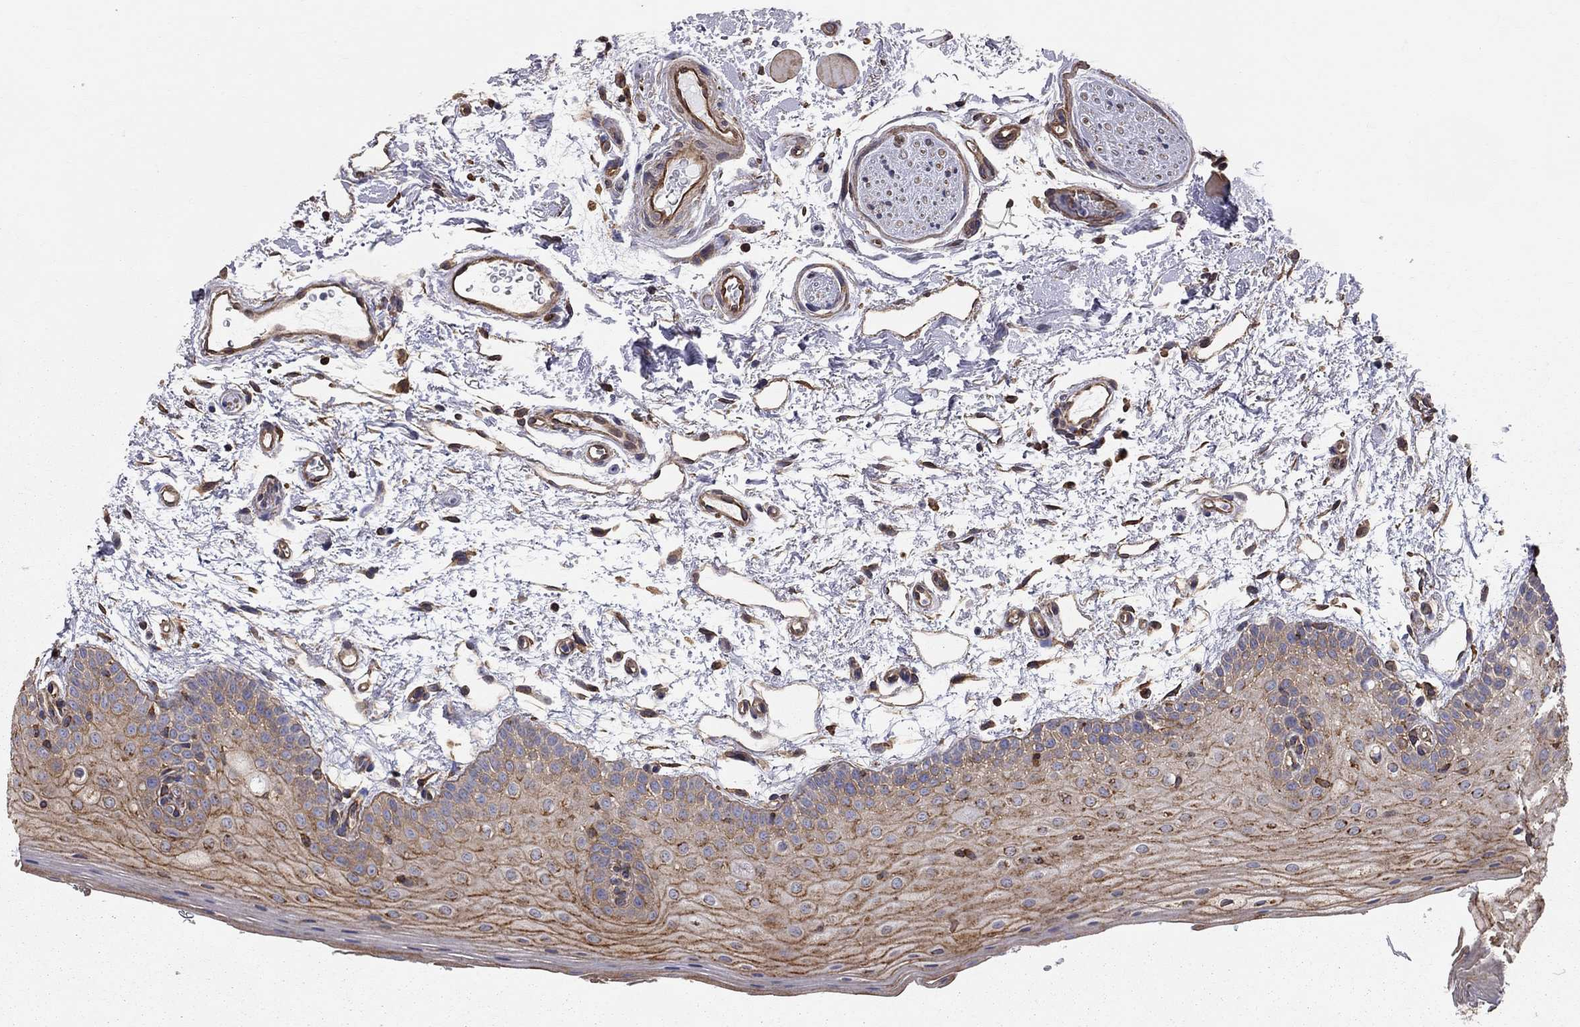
{"staining": {"intensity": "moderate", "quantity": ">75%", "location": "cytoplasmic/membranous"}, "tissue": "oral mucosa", "cell_type": "Squamous epithelial cells", "image_type": "normal", "snomed": [{"axis": "morphology", "description": "Normal tissue, NOS"}, {"axis": "topography", "description": "Oral tissue"}, {"axis": "topography", "description": "Tounge, NOS"}], "caption": "Immunohistochemical staining of benign human oral mucosa shows moderate cytoplasmic/membranous protein staining in approximately >75% of squamous epithelial cells. (IHC, brightfield microscopy, high magnification).", "gene": "BICDL2", "patient": {"sex": "female", "age": 86}}